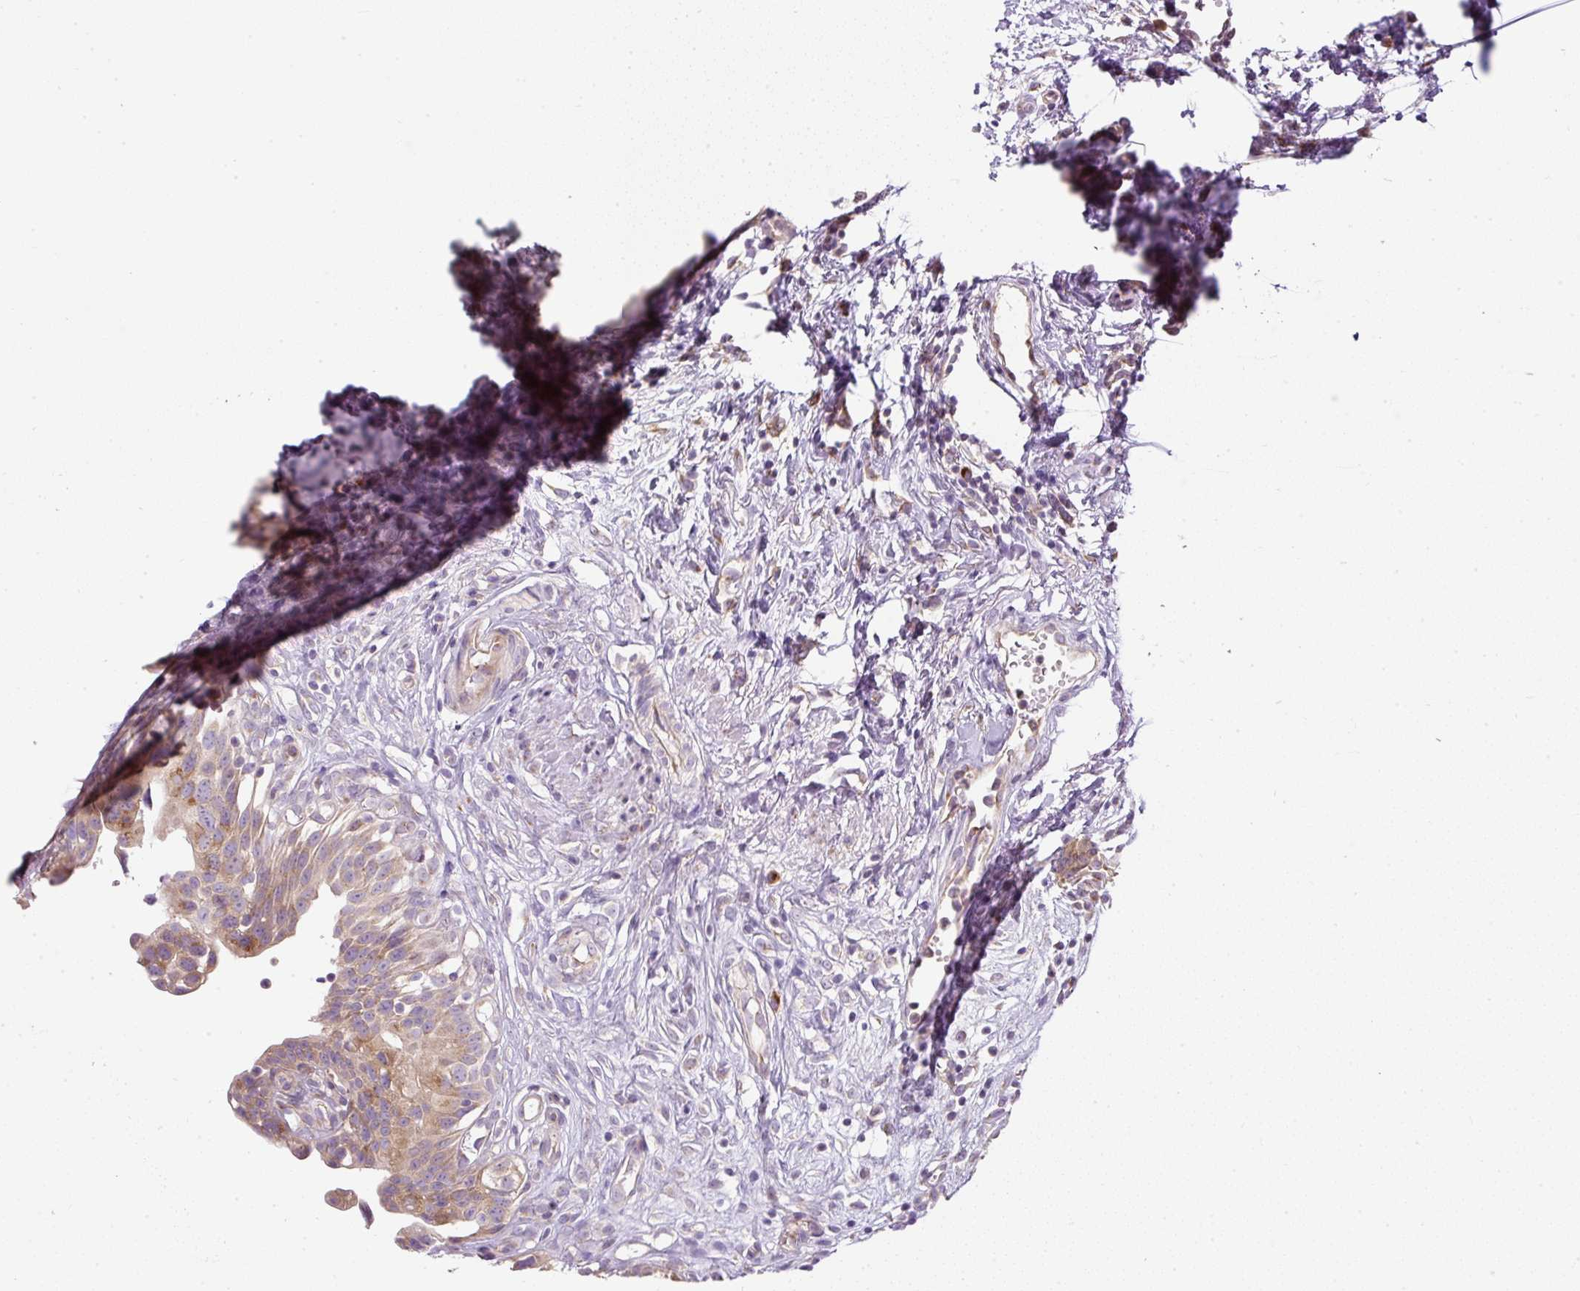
{"staining": {"intensity": "moderate", "quantity": ">75%", "location": "cytoplasmic/membranous"}, "tissue": "urinary bladder", "cell_type": "Urothelial cells", "image_type": "normal", "snomed": [{"axis": "morphology", "description": "Normal tissue, NOS"}, {"axis": "topography", "description": "Urinary bladder"}], "caption": "Brown immunohistochemical staining in normal human urinary bladder exhibits moderate cytoplasmic/membranous expression in about >75% of urothelial cells.", "gene": "MLX", "patient": {"sex": "male", "age": 51}}